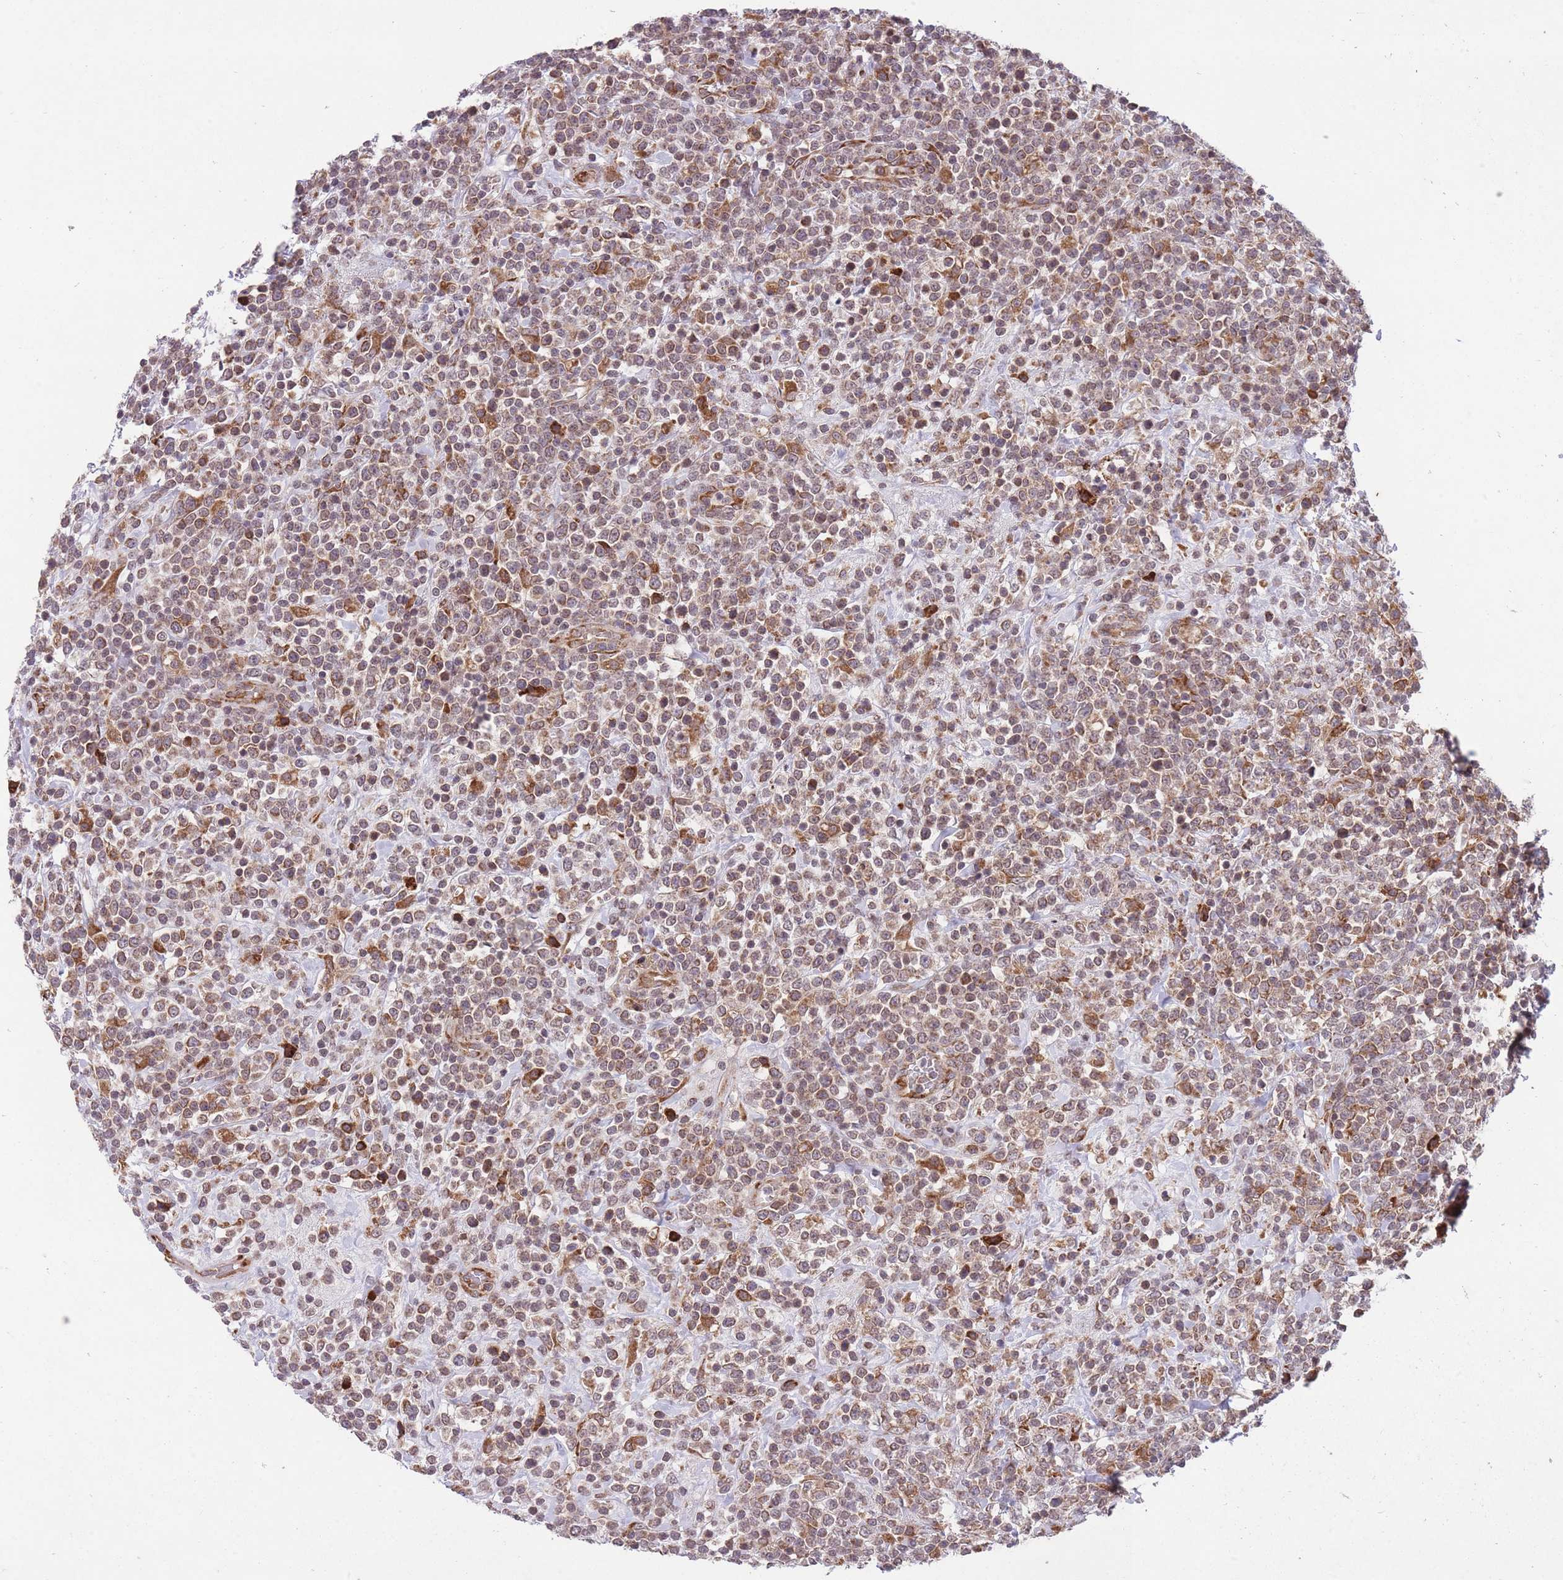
{"staining": {"intensity": "weak", "quantity": ">75%", "location": "cytoplasmic/membranous"}, "tissue": "lymphoma", "cell_type": "Tumor cells", "image_type": "cancer", "snomed": [{"axis": "morphology", "description": "Malignant lymphoma, non-Hodgkin's type, High grade"}, {"axis": "topography", "description": "Colon"}], "caption": "Immunohistochemical staining of lymphoma shows weak cytoplasmic/membranous protein staining in approximately >75% of tumor cells.", "gene": "TTLL3", "patient": {"sex": "female", "age": 53}}